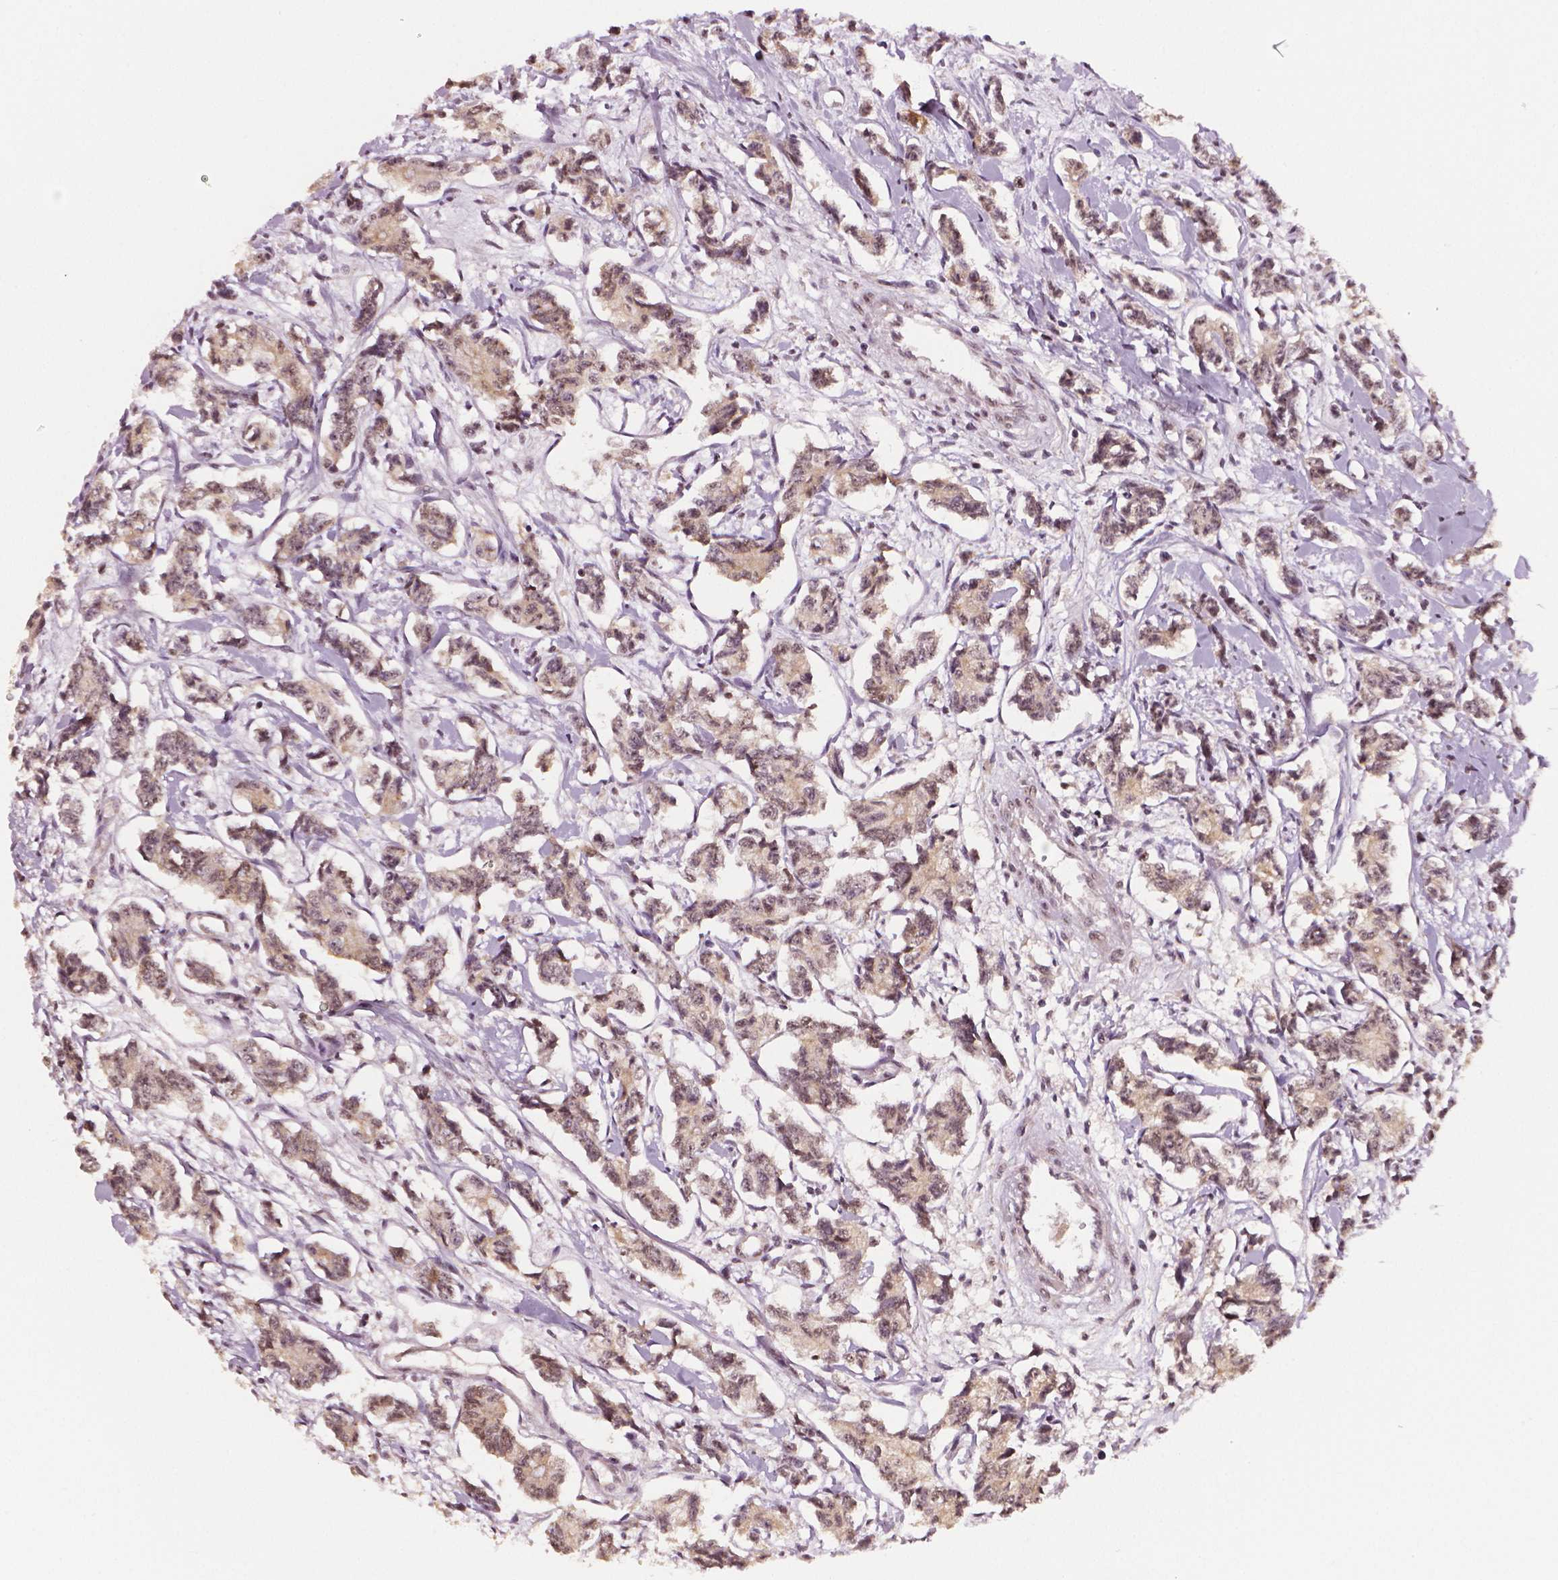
{"staining": {"intensity": "weak", "quantity": ">75%", "location": "cytoplasmic/membranous,nuclear"}, "tissue": "carcinoid", "cell_type": "Tumor cells", "image_type": "cancer", "snomed": [{"axis": "morphology", "description": "Carcinoid, malignant, NOS"}, {"axis": "topography", "description": "Kidney"}], "caption": "High-power microscopy captured an immunohistochemistry (IHC) image of malignant carcinoid, revealing weak cytoplasmic/membranous and nuclear expression in about >75% of tumor cells.", "gene": "STAT3", "patient": {"sex": "female", "age": 41}}